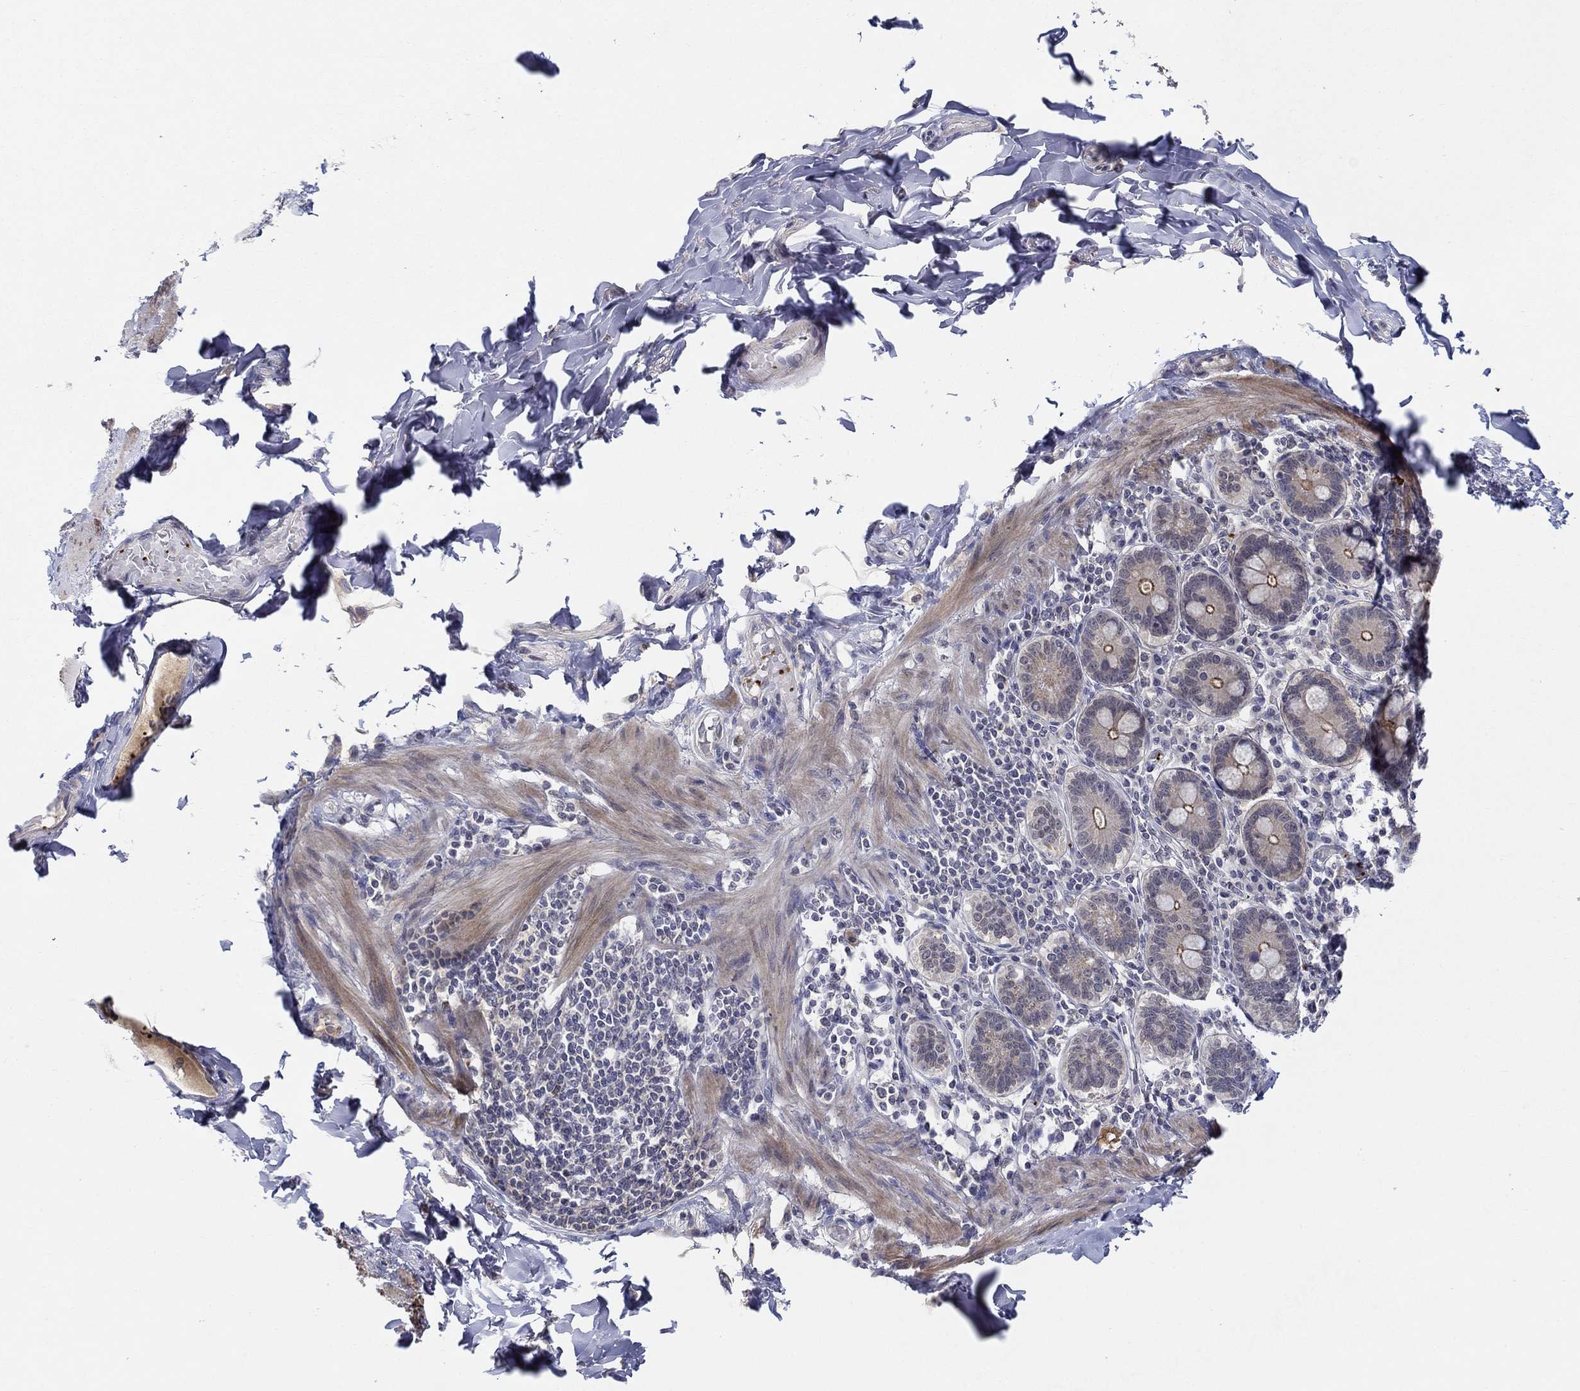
{"staining": {"intensity": "negative", "quantity": "none", "location": "none"}, "tissue": "adipose tissue", "cell_type": "Adipocytes", "image_type": "normal", "snomed": [{"axis": "morphology", "description": "Normal tissue, NOS"}, {"axis": "topography", "description": "Smooth muscle"}, {"axis": "topography", "description": "Duodenum"}, {"axis": "topography", "description": "Peripheral nerve tissue"}], "caption": "This is an immunohistochemistry (IHC) micrograph of unremarkable human adipose tissue. There is no positivity in adipocytes.", "gene": "ALOX12", "patient": {"sex": "female", "age": 61}}